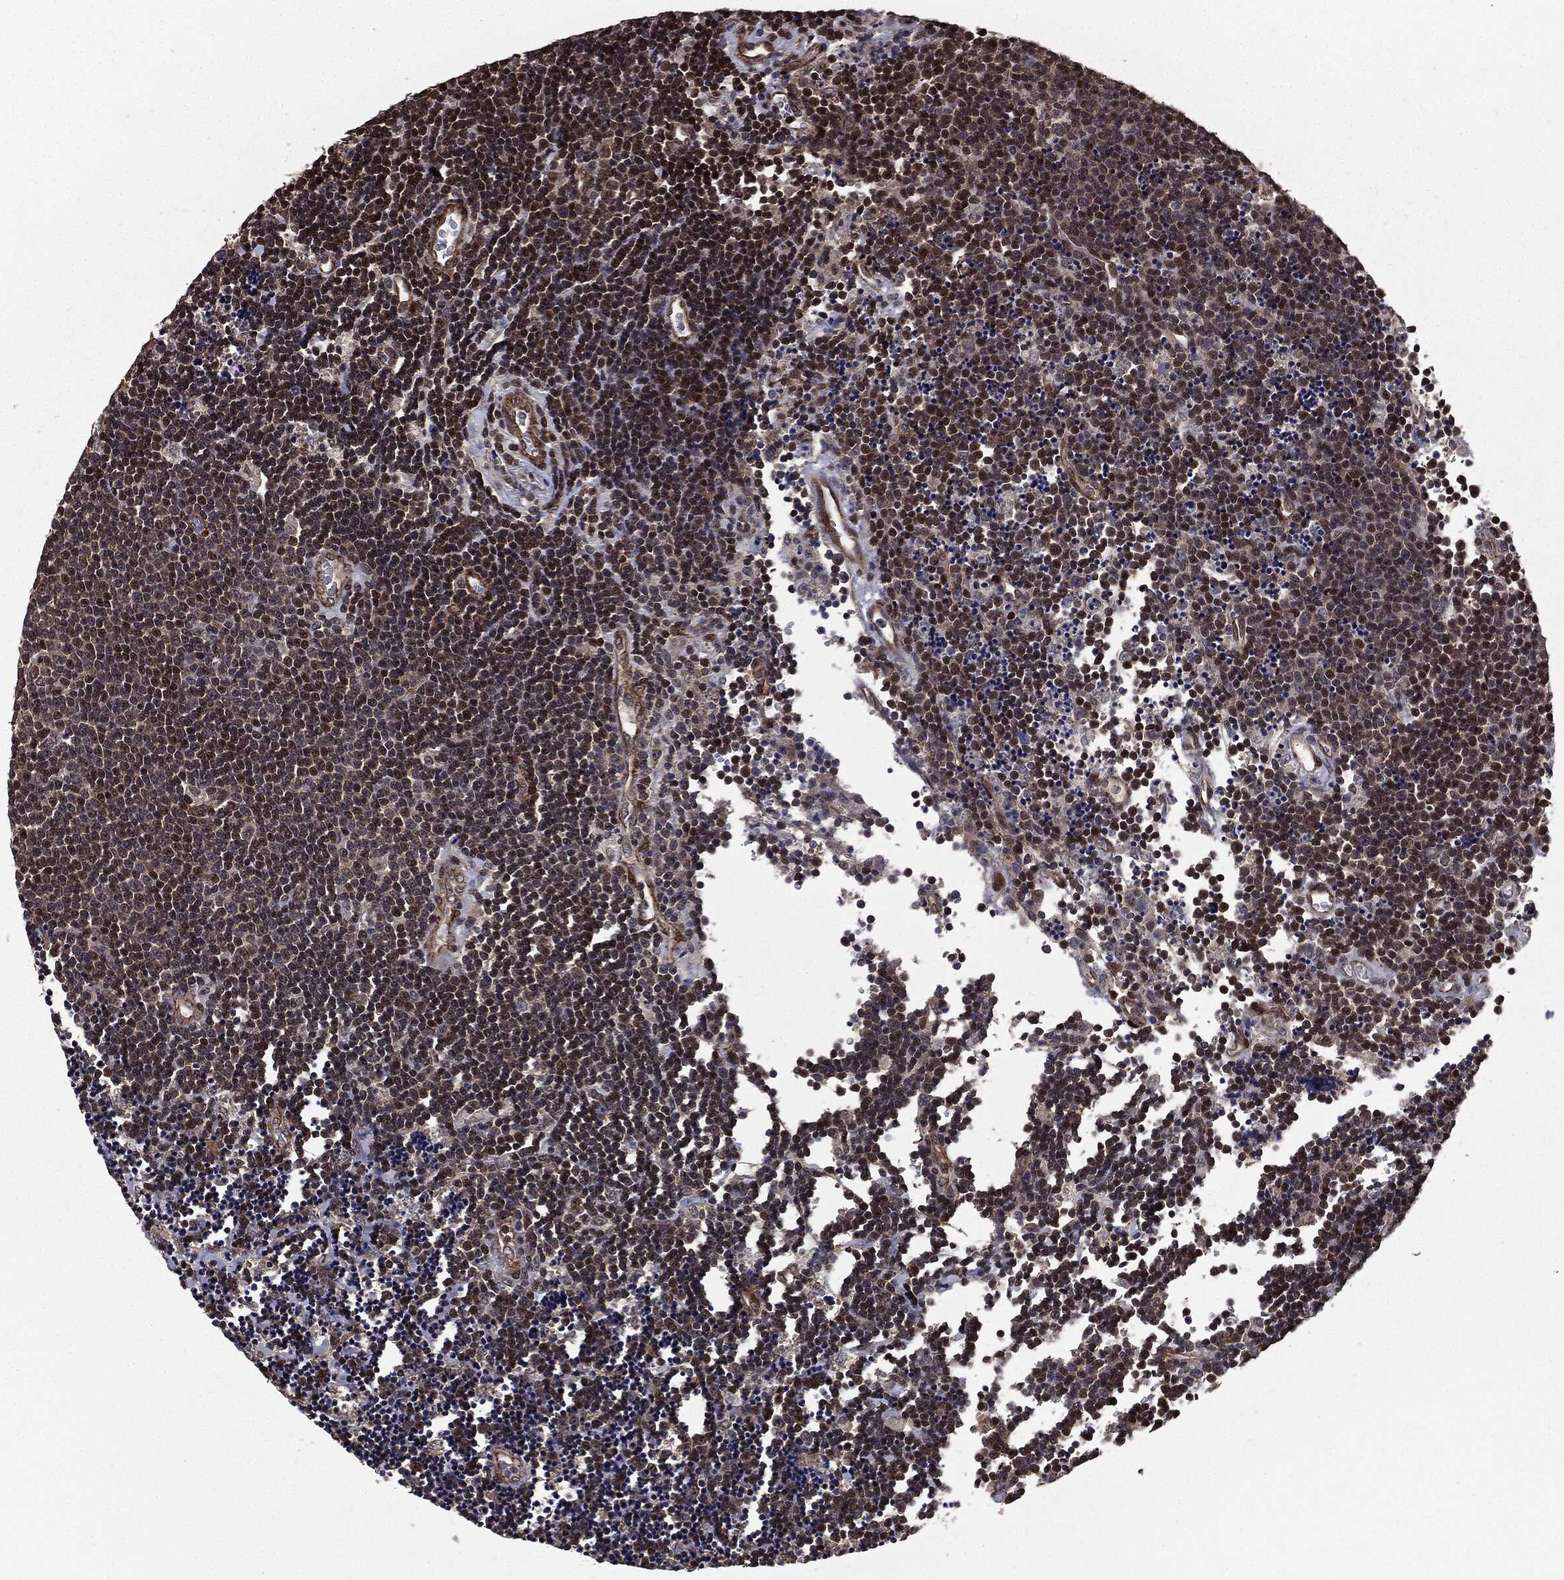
{"staining": {"intensity": "negative", "quantity": "none", "location": "none"}, "tissue": "lymphoma", "cell_type": "Tumor cells", "image_type": "cancer", "snomed": [{"axis": "morphology", "description": "Malignant lymphoma, non-Hodgkin's type, Low grade"}, {"axis": "topography", "description": "Brain"}], "caption": "Micrograph shows no protein staining in tumor cells of low-grade malignant lymphoma, non-Hodgkin's type tissue.", "gene": "PTPA", "patient": {"sex": "female", "age": 66}}